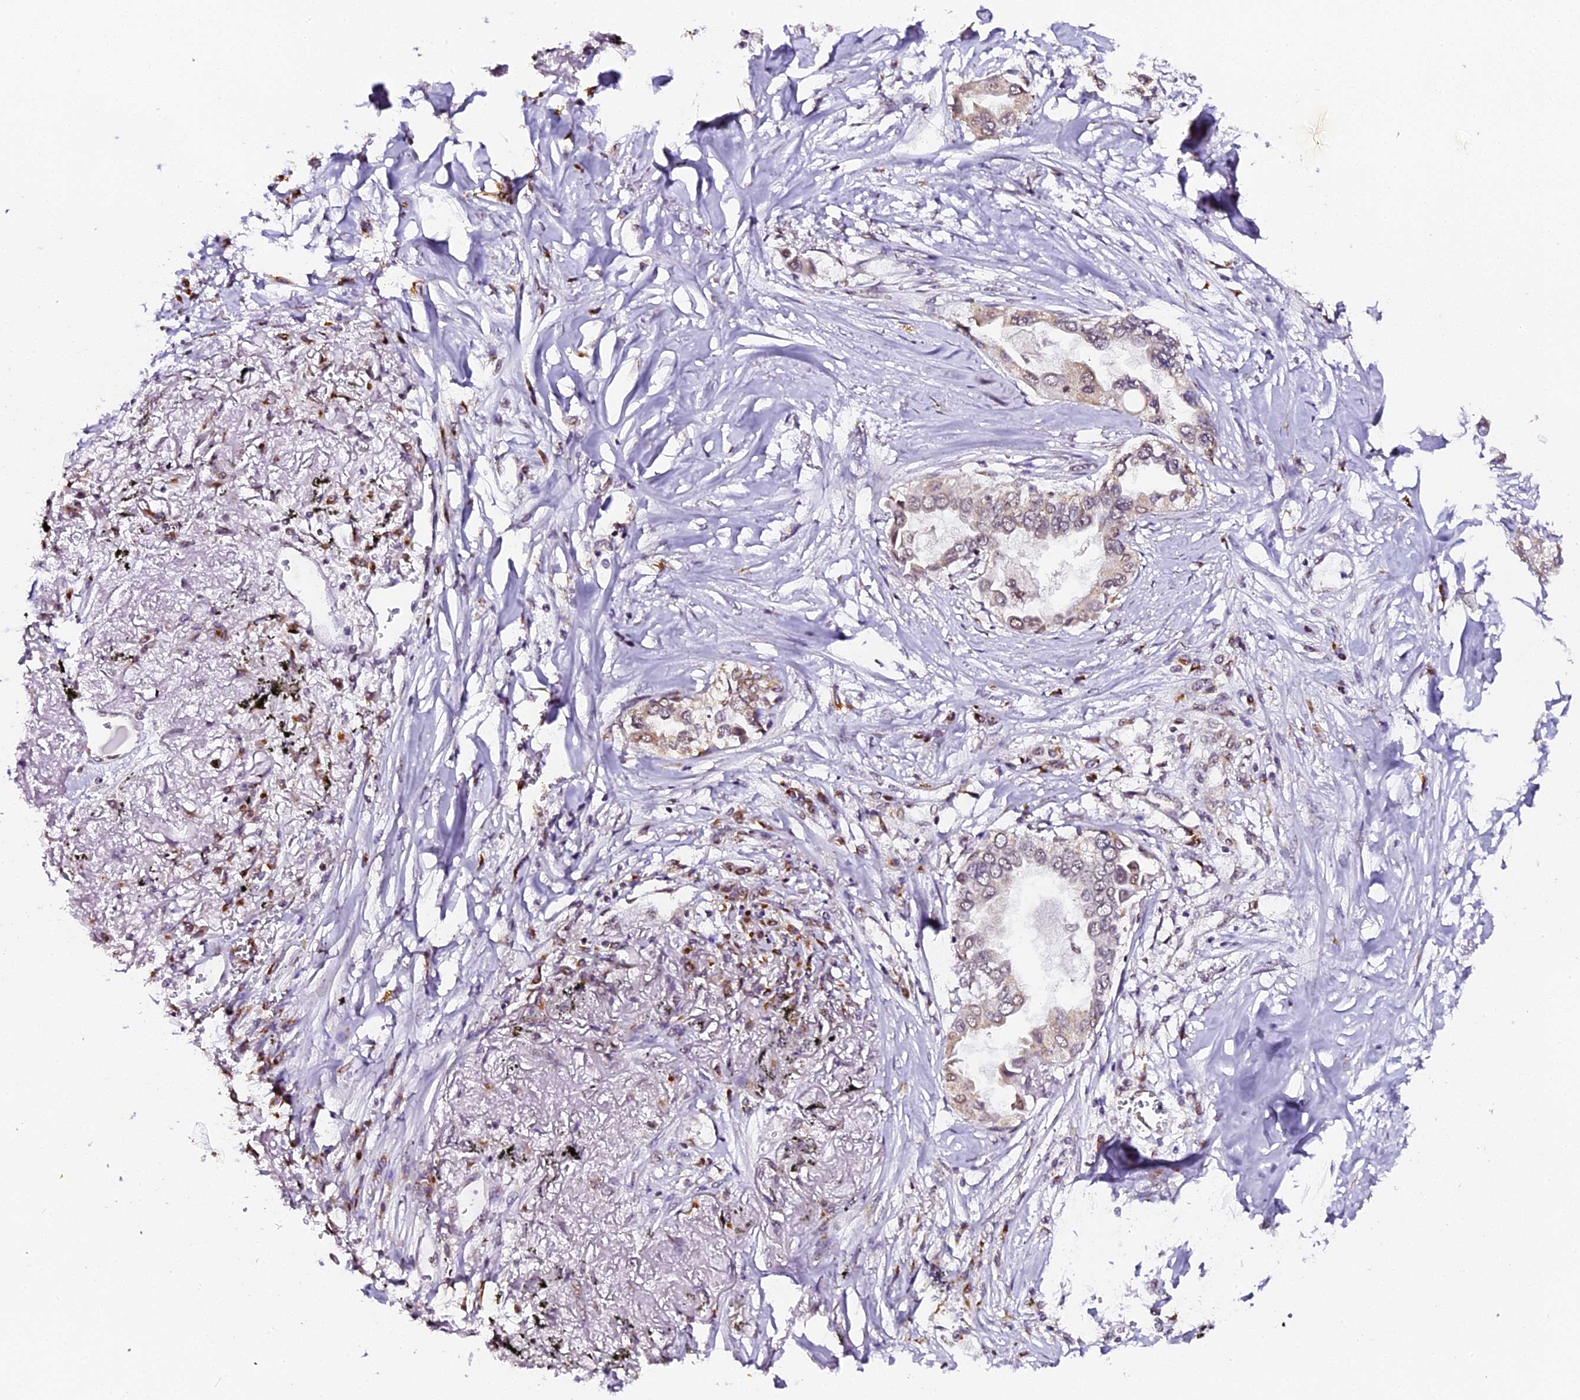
{"staining": {"intensity": "weak", "quantity": ">75%", "location": "cytoplasmic/membranous,nuclear"}, "tissue": "lung cancer", "cell_type": "Tumor cells", "image_type": "cancer", "snomed": [{"axis": "morphology", "description": "Adenocarcinoma, NOS"}, {"axis": "topography", "description": "Lung"}], "caption": "Brown immunohistochemical staining in lung cancer (adenocarcinoma) displays weak cytoplasmic/membranous and nuclear positivity in about >75% of tumor cells.", "gene": "NCBP1", "patient": {"sex": "female", "age": 76}}